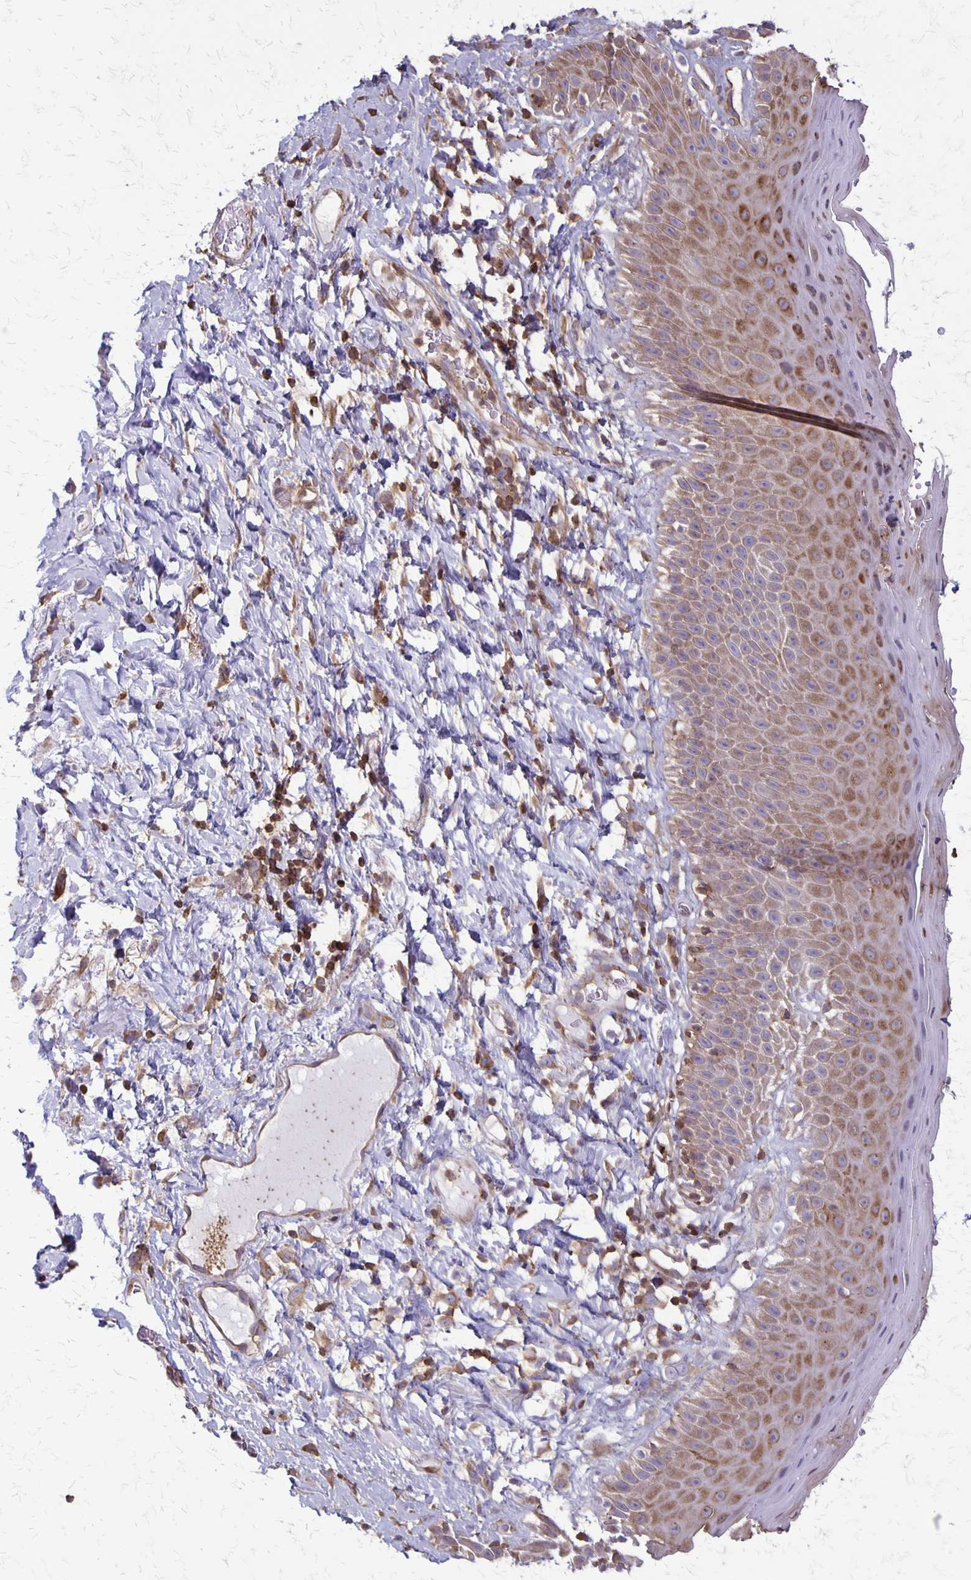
{"staining": {"intensity": "moderate", "quantity": ">75%", "location": "cytoplasmic/membranous"}, "tissue": "skin", "cell_type": "Epidermal cells", "image_type": "normal", "snomed": [{"axis": "morphology", "description": "Normal tissue, NOS"}, {"axis": "topography", "description": "Anal"}], "caption": "Immunohistochemical staining of normal skin exhibits moderate cytoplasmic/membranous protein positivity in approximately >75% of epidermal cells. The staining is performed using DAB brown chromogen to label protein expression. The nuclei are counter-stained blue using hematoxylin.", "gene": "SEPTIN5", "patient": {"sex": "male", "age": 78}}